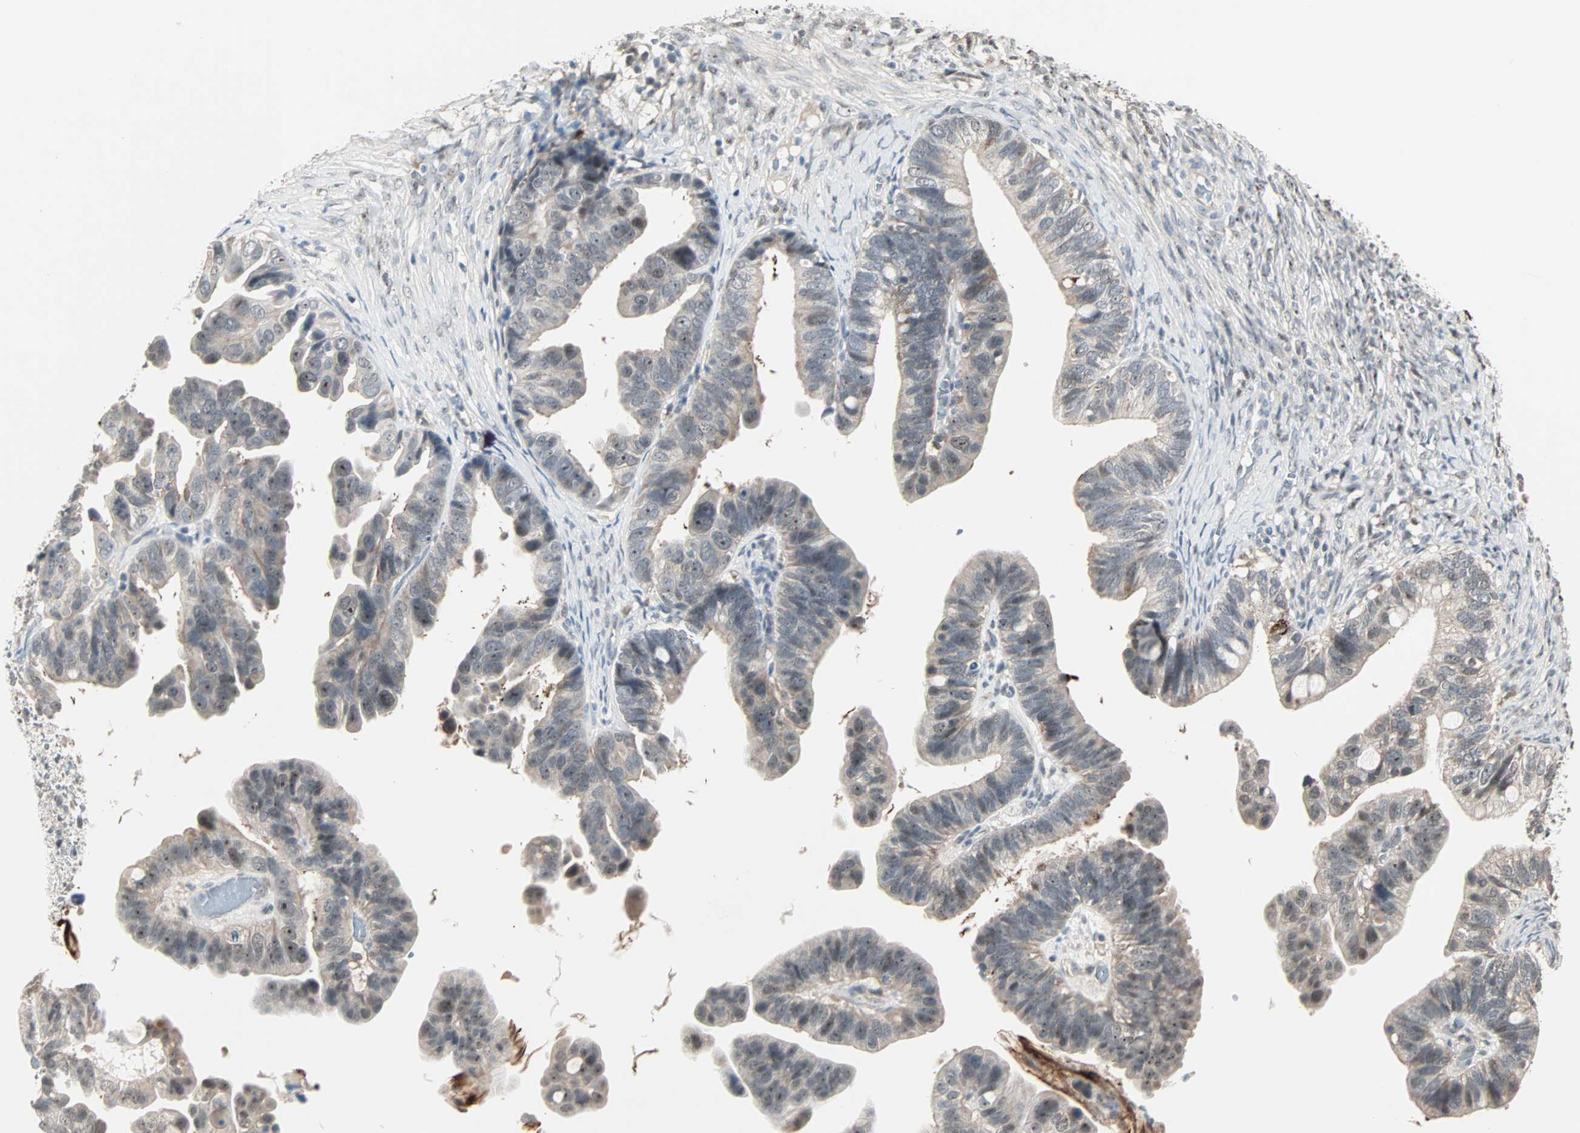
{"staining": {"intensity": "moderate", "quantity": "25%-75%", "location": "cytoplasmic/membranous,nuclear"}, "tissue": "ovarian cancer", "cell_type": "Tumor cells", "image_type": "cancer", "snomed": [{"axis": "morphology", "description": "Cystadenocarcinoma, serous, NOS"}, {"axis": "topography", "description": "Ovary"}], "caption": "Immunohistochemistry (IHC) of human ovarian cancer exhibits medium levels of moderate cytoplasmic/membranous and nuclear expression in about 25%-75% of tumor cells. (IHC, brightfield microscopy, high magnification).", "gene": "KDM4A", "patient": {"sex": "female", "age": 56}}